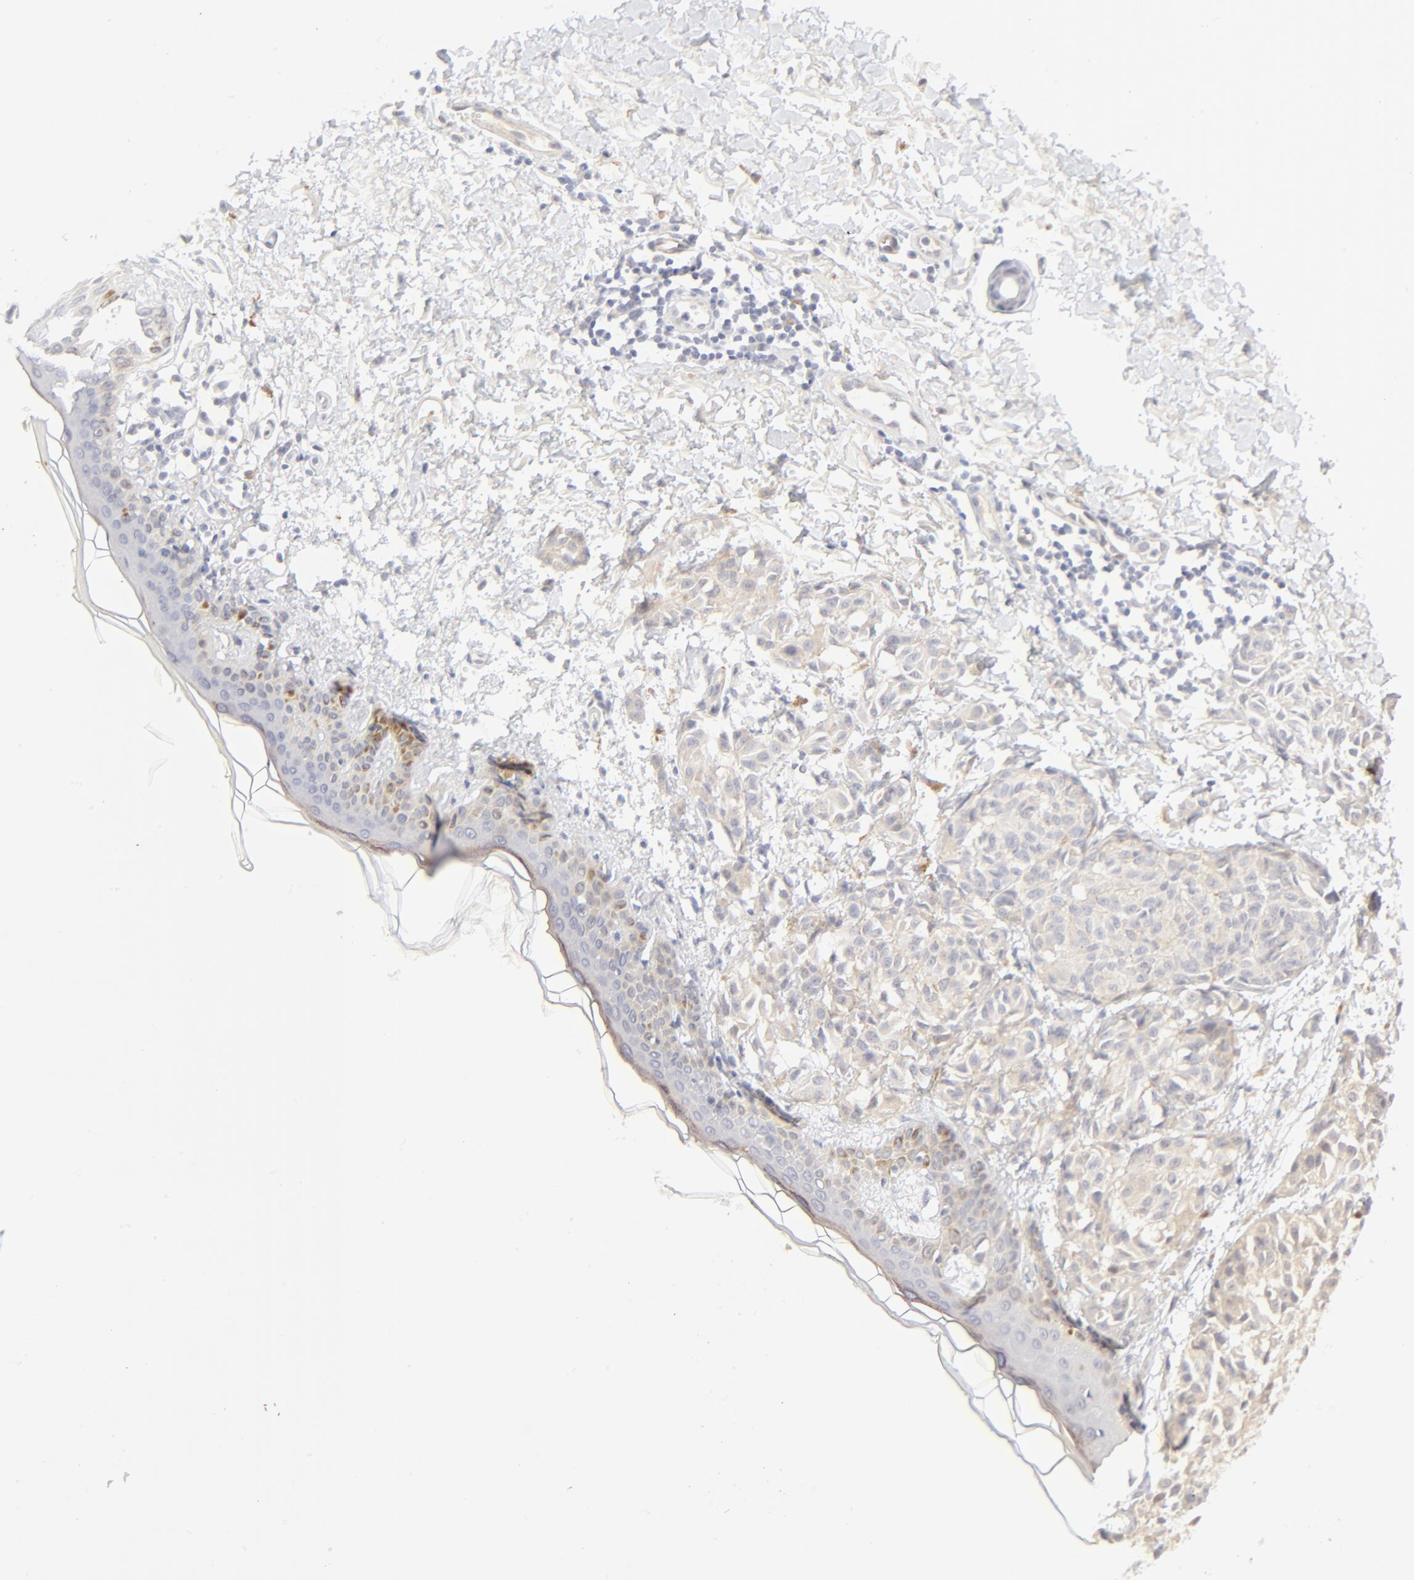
{"staining": {"intensity": "moderate", "quantity": "25%-75%", "location": "cytoplasmic/membranous"}, "tissue": "melanoma", "cell_type": "Tumor cells", "image_type": "cancer", "snomed": [{"axis": "morphology", "description": "Malignant melanoma, NOS"}, {"axis": "topography", "description": "Skin"}], "caption": "IHC (DAB (3,3'-diaminobenzidine)) staining of human melanoma demonstrates moderate cytoplasmic/membranous protein staining in approximately 25%-75% of tumor cells. Immunohistochemistry (ihc) stains the protein of interest in brown and the nuclei are stained blue.", "gene": "NKX2-2", "patient": {"sex": "male", "age": 76}}